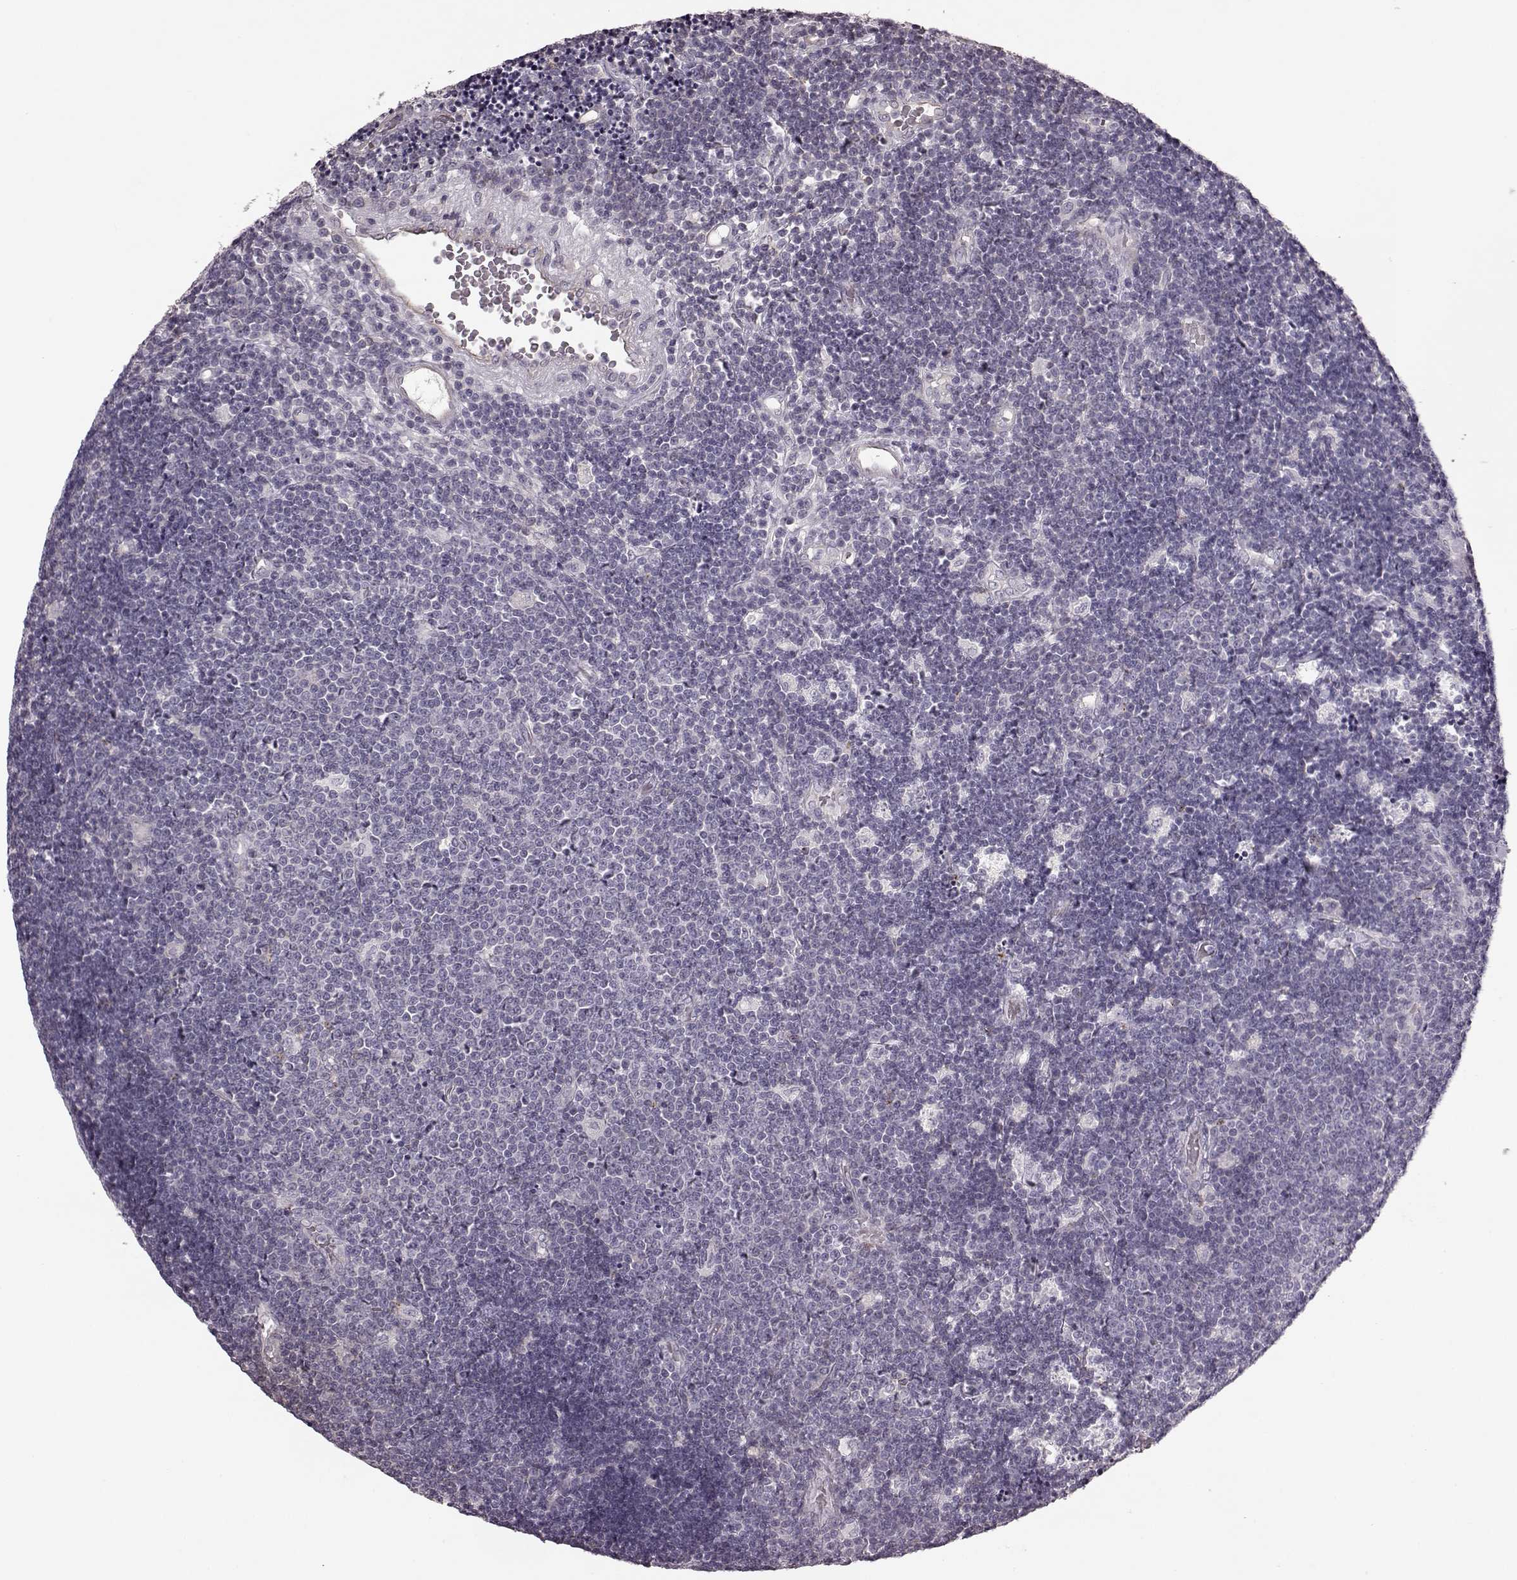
{"staining": {"intensity": "negative", "quantity": "none", "location": "none"}, "tissue": "lymphoma", "cell_type": "Tumor cells", "image_type": "cancer", "snomed": [{"axis": "morphology", "description": "Malignant lymphoma, non-Hodgkin's type, Low grade"}, {"axis": "topography", "description": "Brain"}], "caption": "Tumor cells are negative for protein expression in human lymphoma. (Brightfield microscopy of DAB immunohistochemistry at high magnification).", "gene": "PDCD1", "patient": {"sex": "female", "age": 66}}